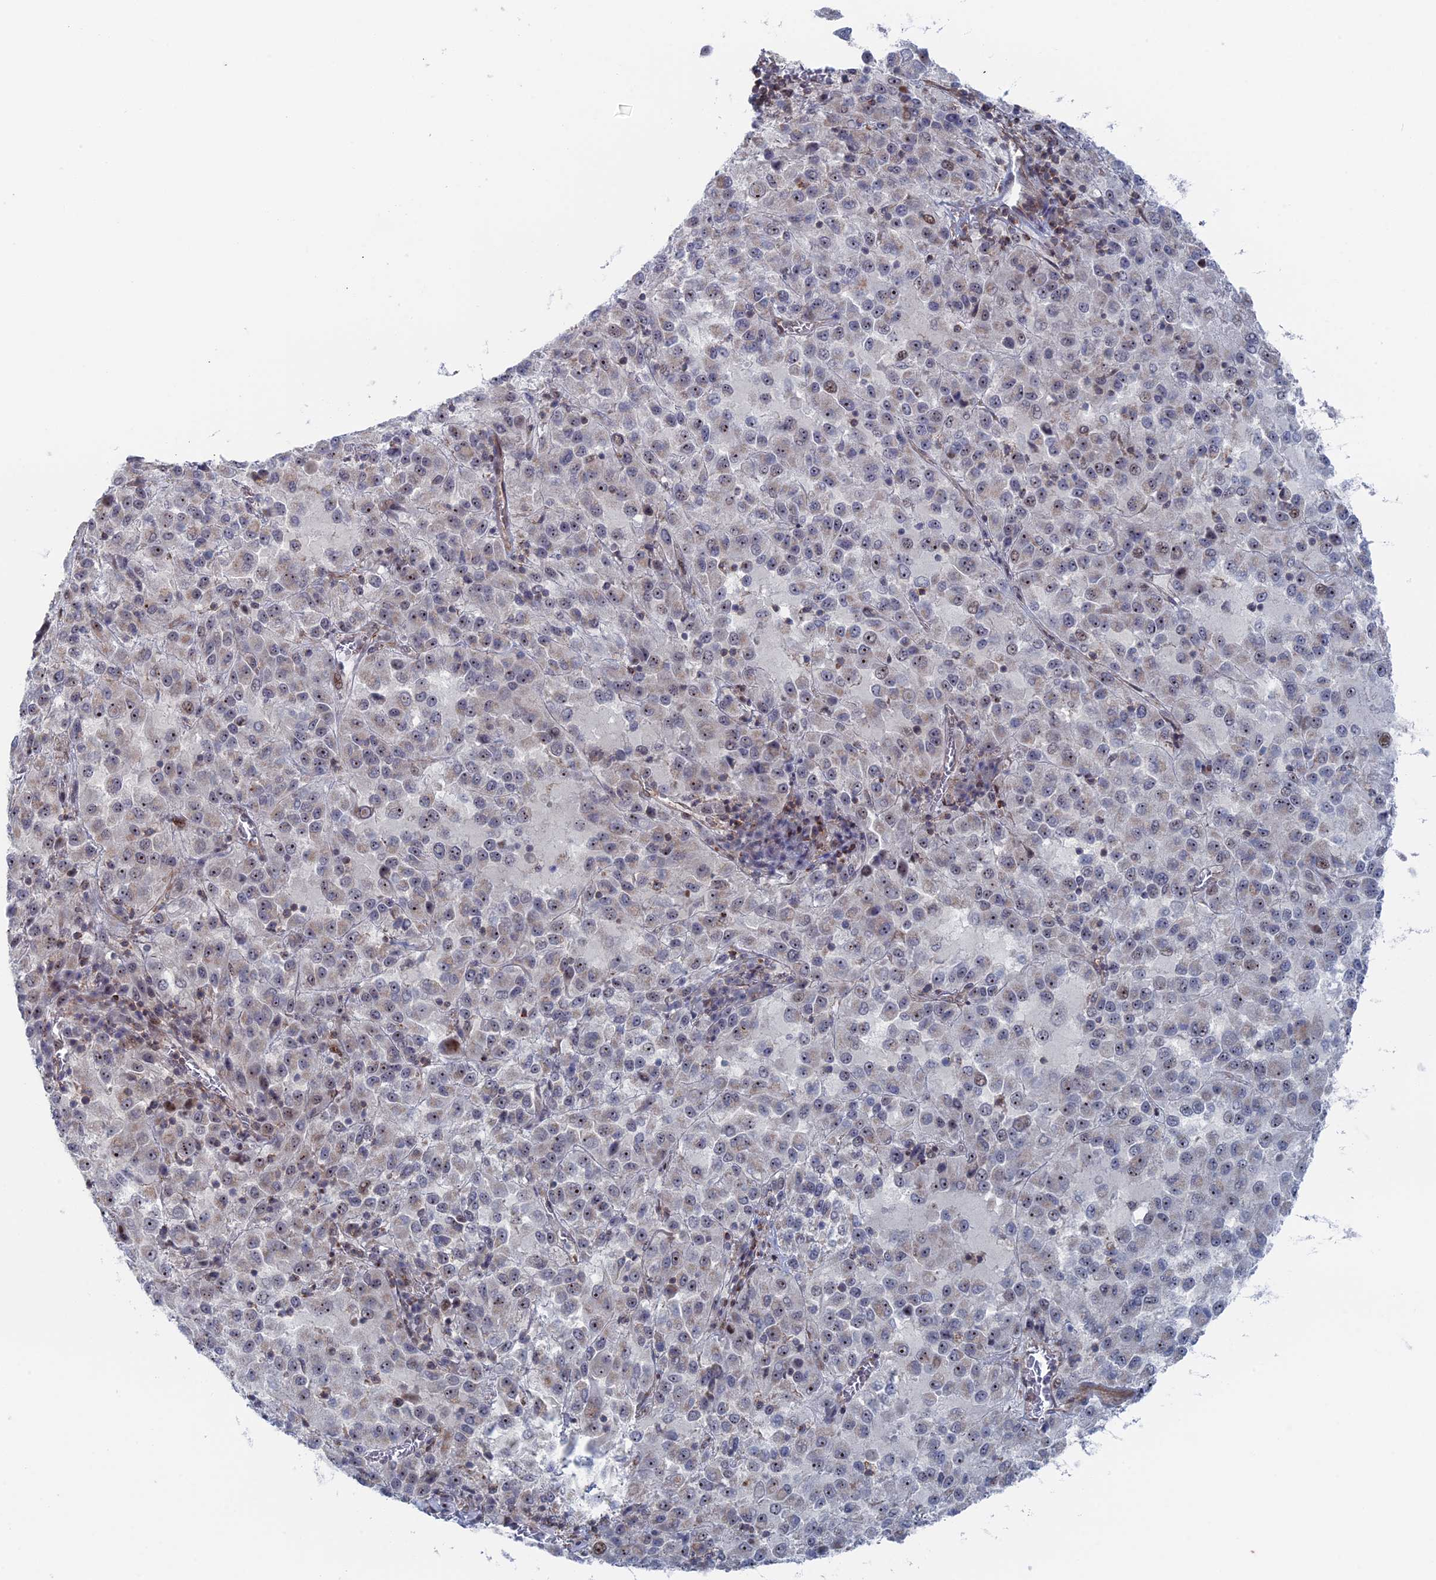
{"staining": {"intensity": "weak", "quantity": "<25%", "location": "nuclear"}, "tissue": "melanoma", "cell_type": "Tumor cells", "image_type": "cancer", "snomed": [{"axis": "morphology", "description": "Malignant melanoma, Metastatic site"}, {"axis": "topography", "description": "Lung"}], "caption": "Immunohistochemistry histopathology image of human melanoma stained for a protein (brown), which shows no positivity in tumor cells.", "gene": "IL7", "patient": {"sex": "male", "age": 64}}